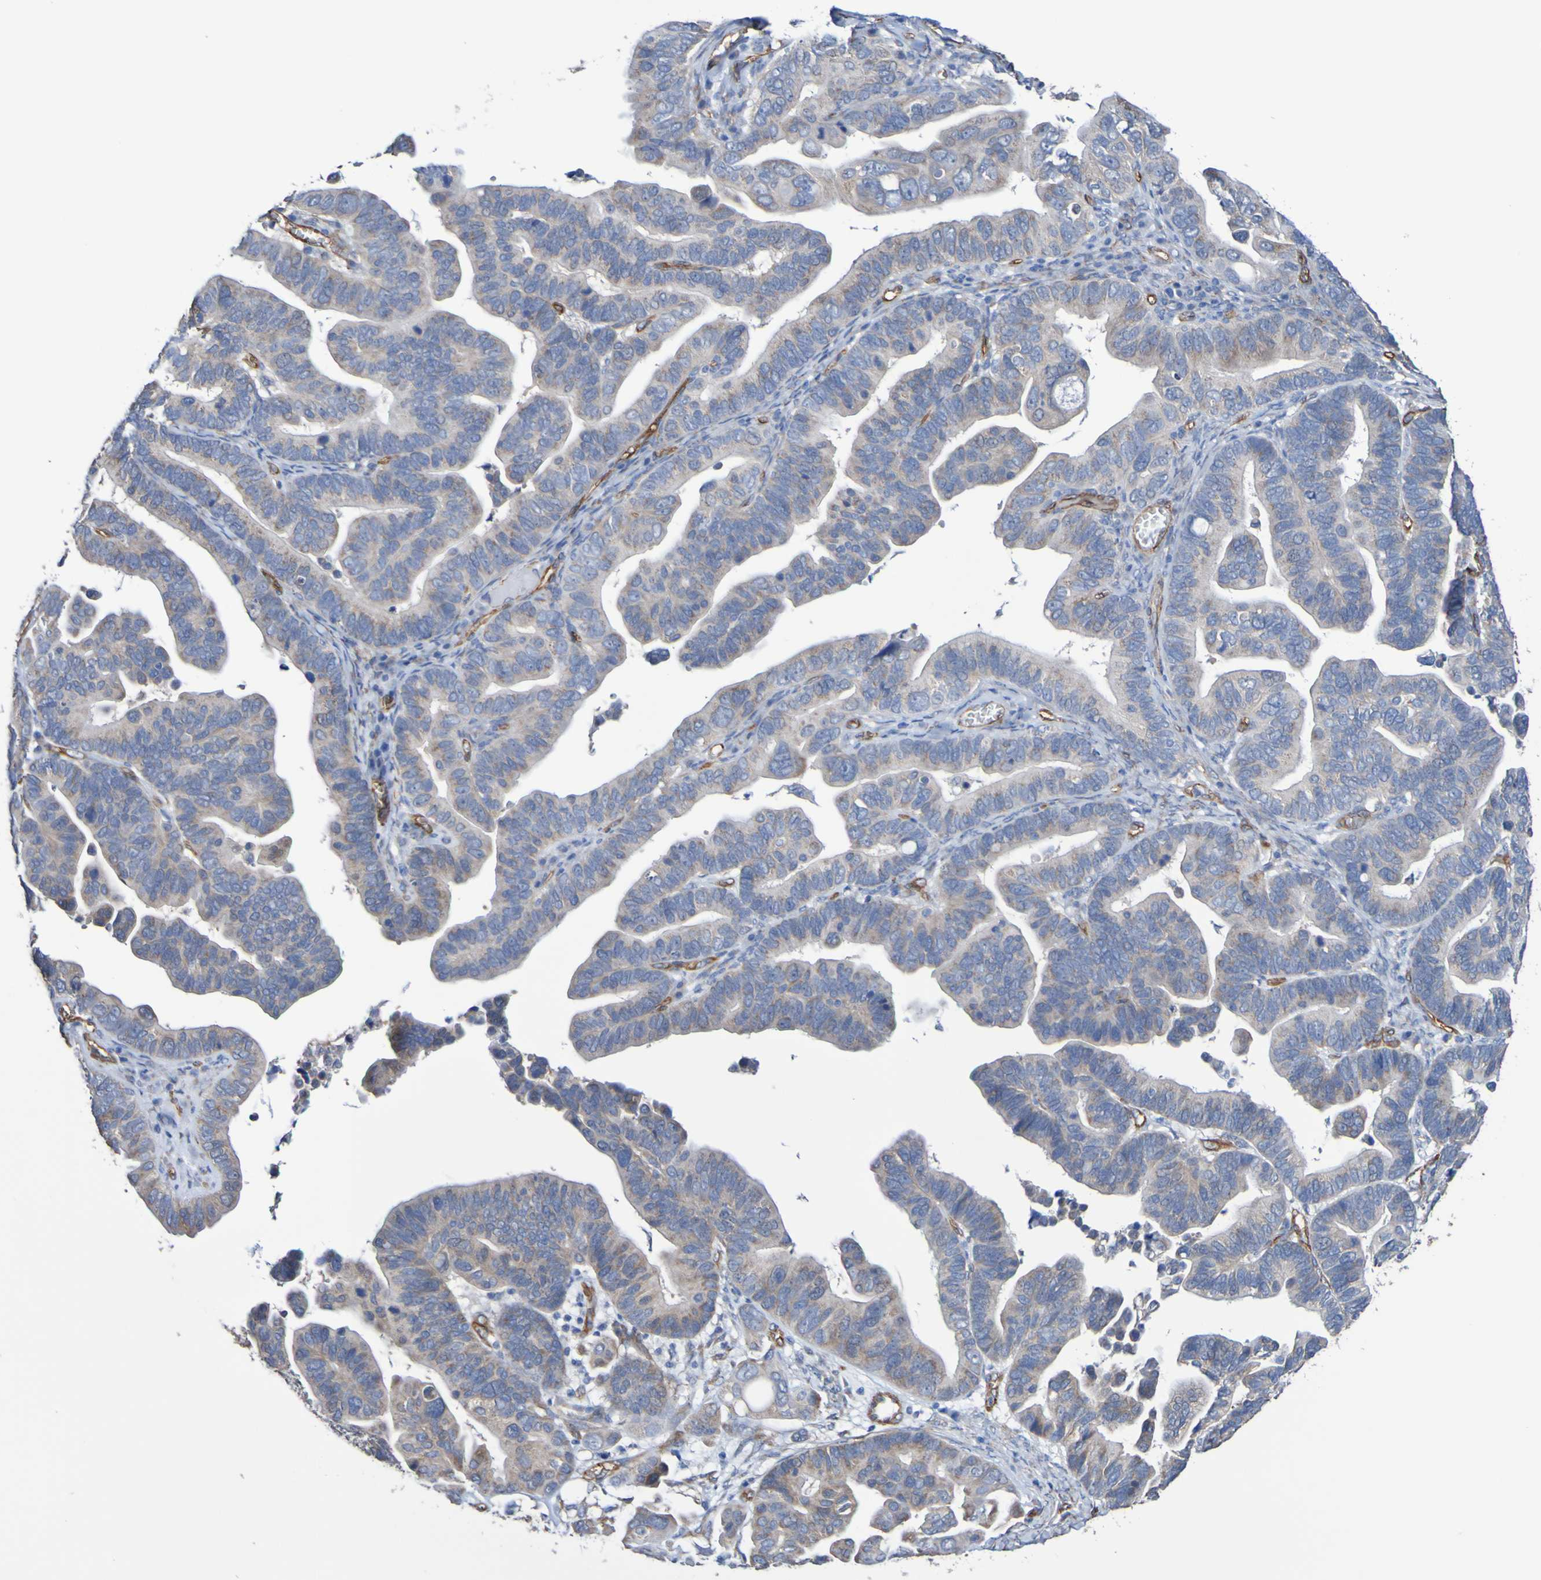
{"staining": {"intensity": "weak", "quantity": "25%-75%", "location": "cytoplasmic/membranous"}, "tissue": "ovarian cancer", "cell_type": "Tumor cells", "image_type": "cancer", "snomed": [{"axis": "morphology", "description": "Cystadenocarcinoma, serous, NOS"}, {"axis": "topography", "description": "Ovary"}], "caption": "IHC image of ovarian serous cystadenocarcinoma stained for a protein (brown), which reveals low levels of weak cytoplasmic/membranous positivity in about 25%-75% of tumor cells.", "gene": "ELMOD3", "patient": {"sex": "female", "age": 56}}